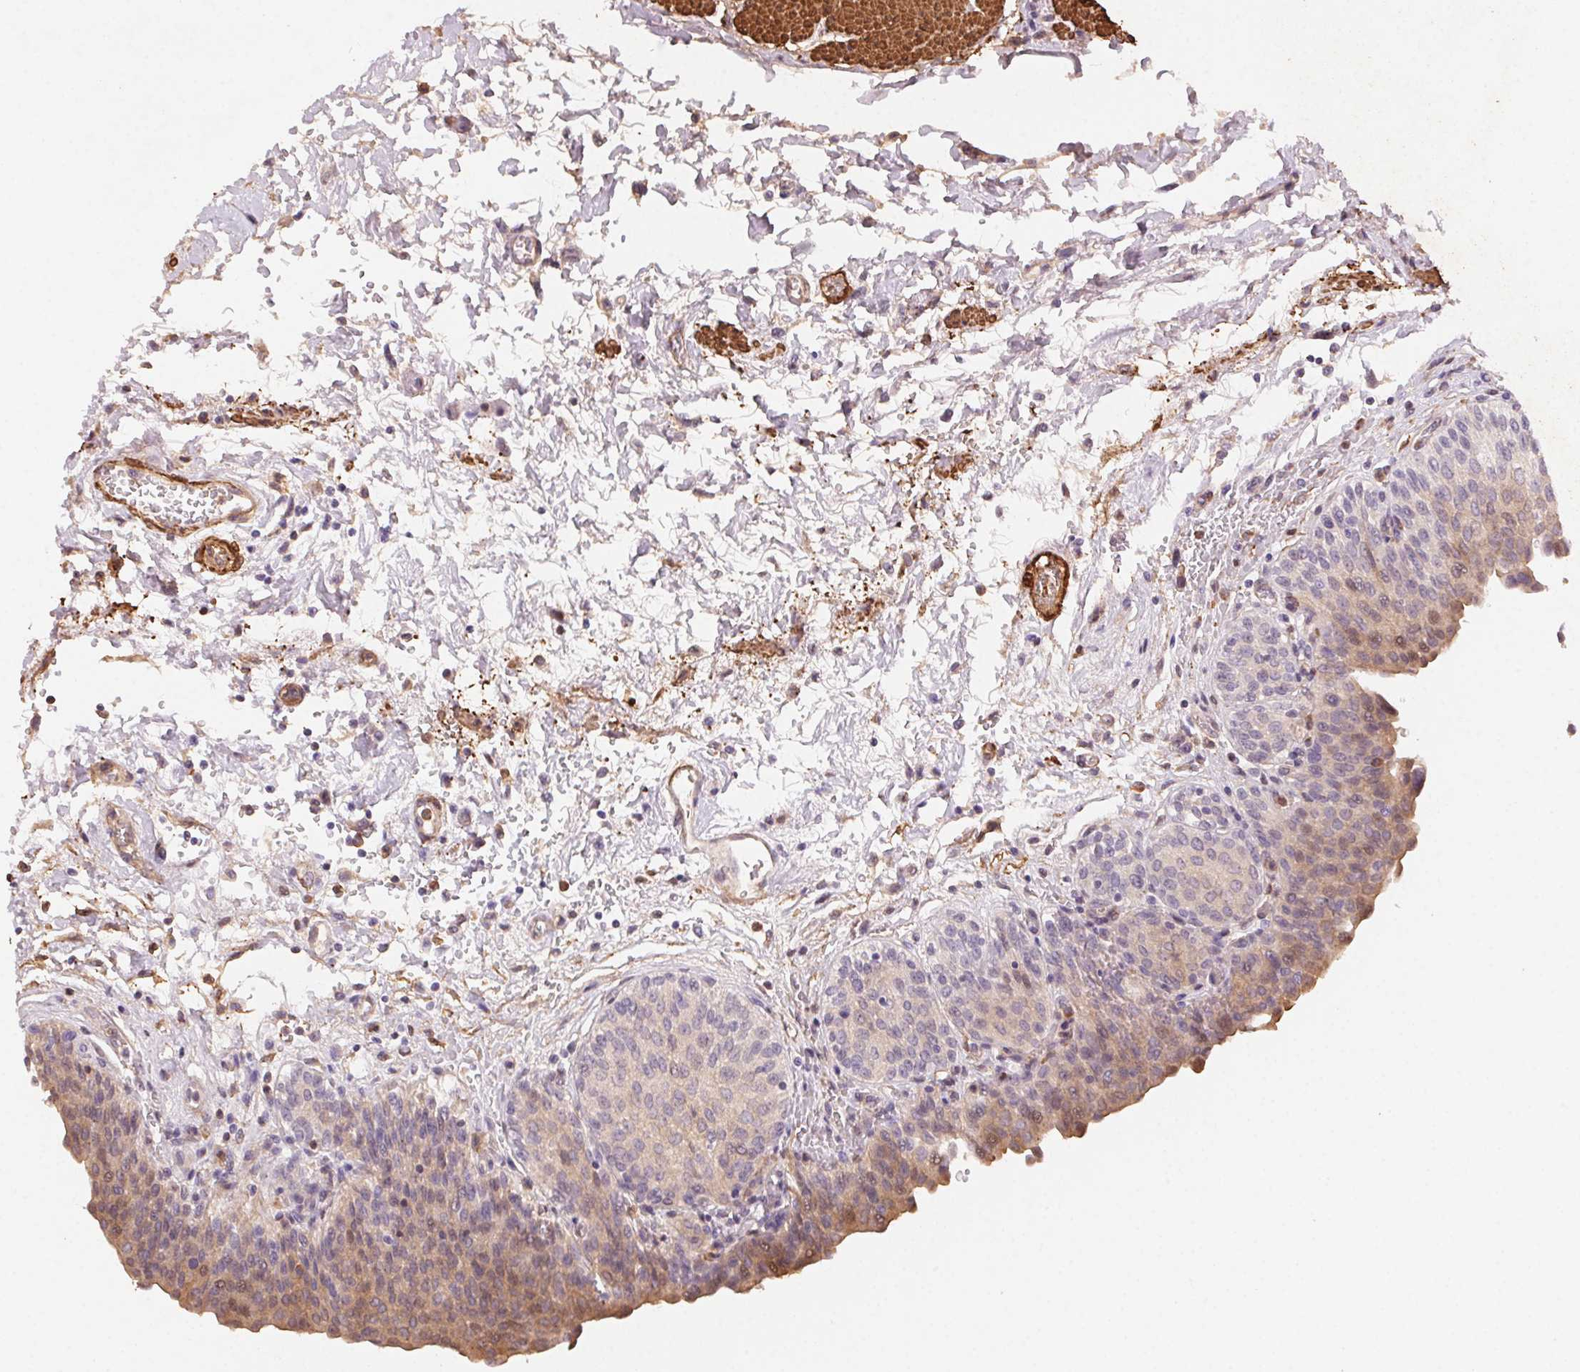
{"staining": {"intensity": "moderate", "quantity": "25%-75%", "location": "cytoplasmic/membranous"}, "tissue": "urinary bladder", "cell_type": "Urothelial cells", "image_type": "normal", "snomed": [{"axis": "morphology", "description": "Normal tissue, NOS"}, {"axis": "topography", "description": "Urinary bladder"}], "caption": "Protein staining by IHC reveals moderate cytoplasmic/membranous expression in about 25%-75% of urothelial cells in normal urinary bladder.", "gene": "GPX8", "patient": {"sex": "male", "age": 68}}